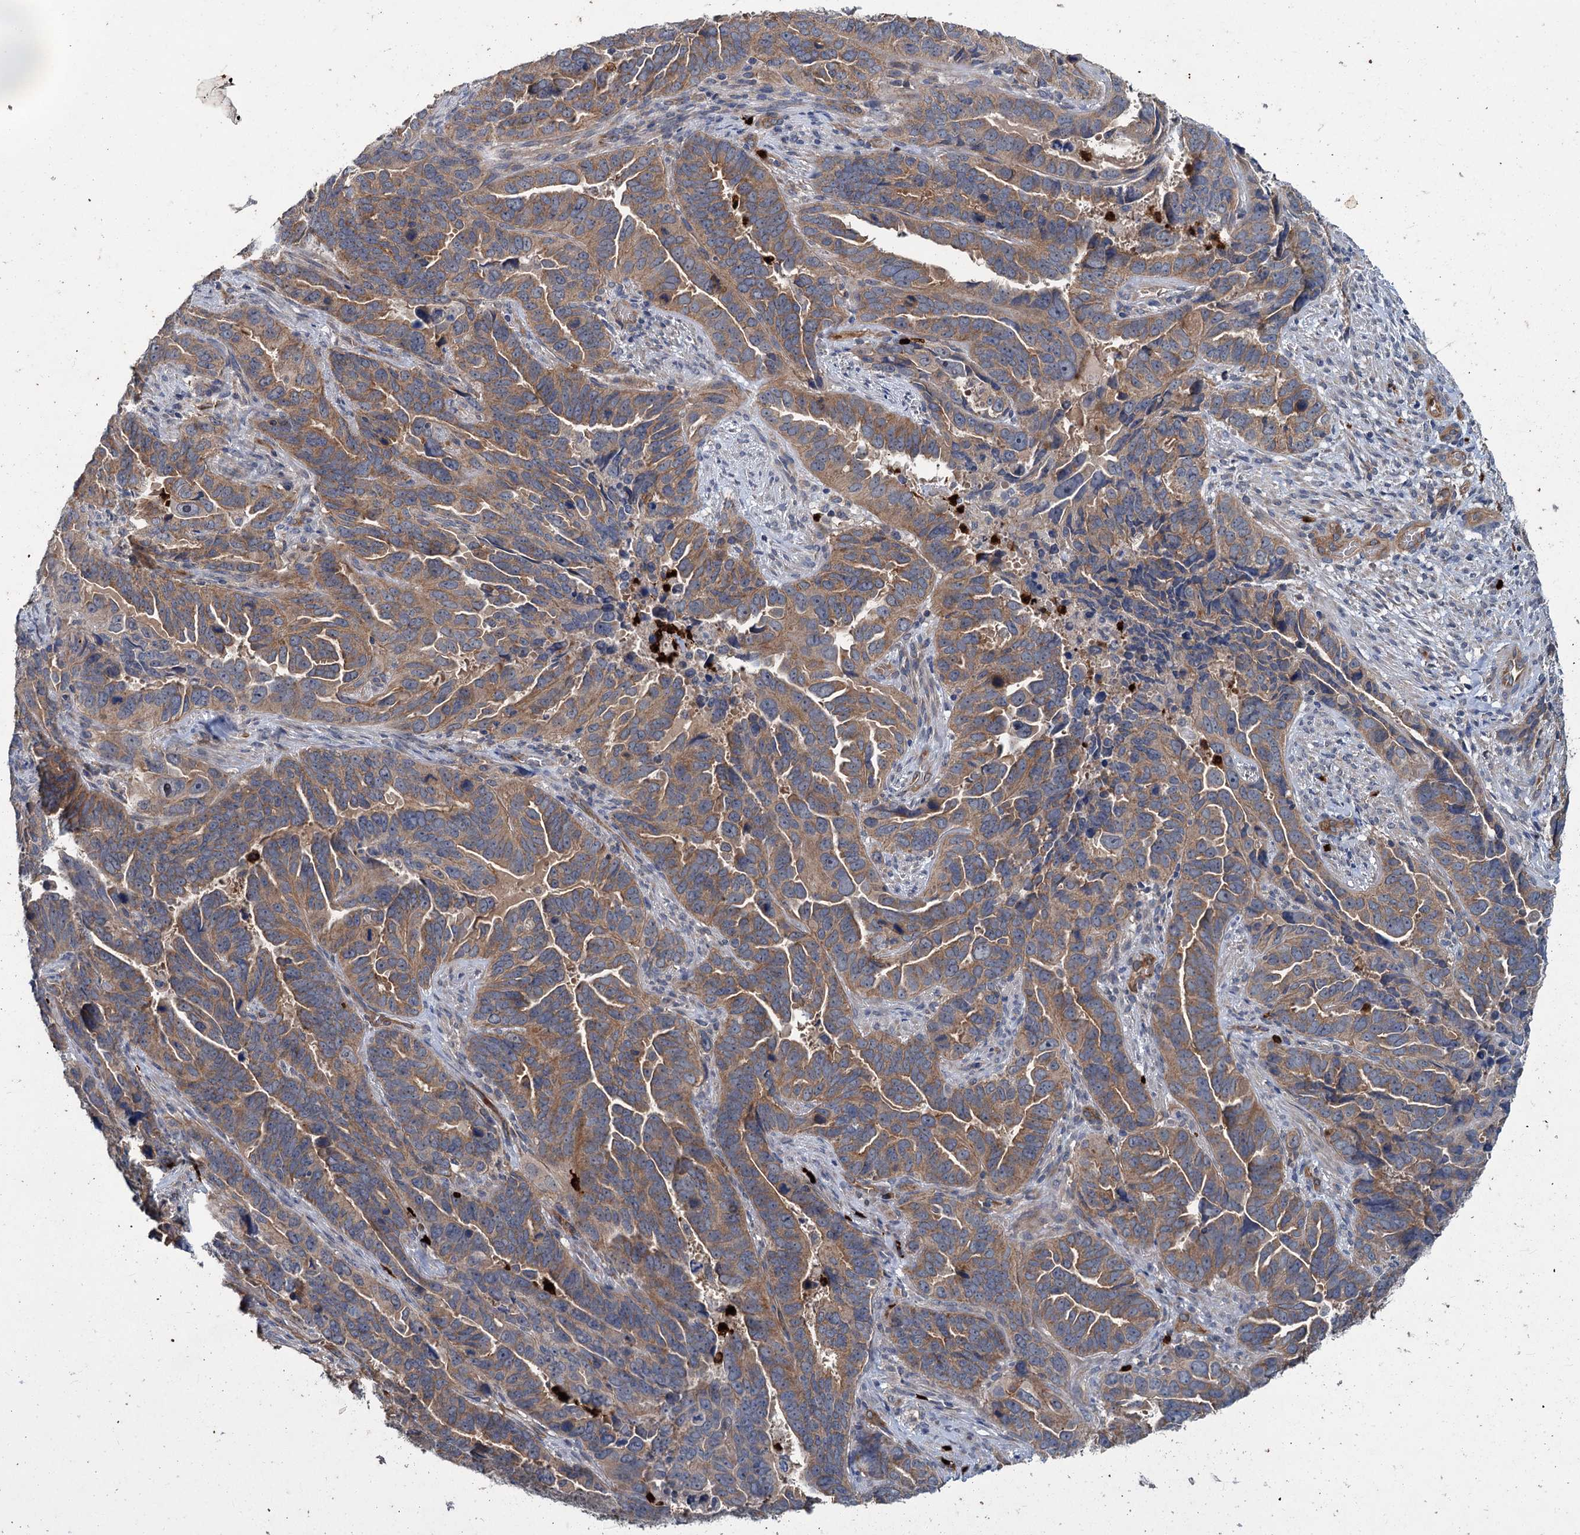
{"staining": {"intensity": "moderate", "quantity": ">75%", "location": "cytoplasmic/membranous"}, "tissue": "endometrial cancer", "cell_type": "Tumor cells", "image_type": "cancer", "snomed": [{"axis": "morphology", "description": "Adenocarcinoma, NOS"}, {"axis": "topography", "description": "Endometrium"}], "caption": "Human endometrial adenocarcinoma stained with a brown dye exhibits moderate cytoplasmic/membranous positive staining in about >75% of tumor cells.", "gene": "DYNC2H1", "patient": {"sex": "female", "age": 65}}